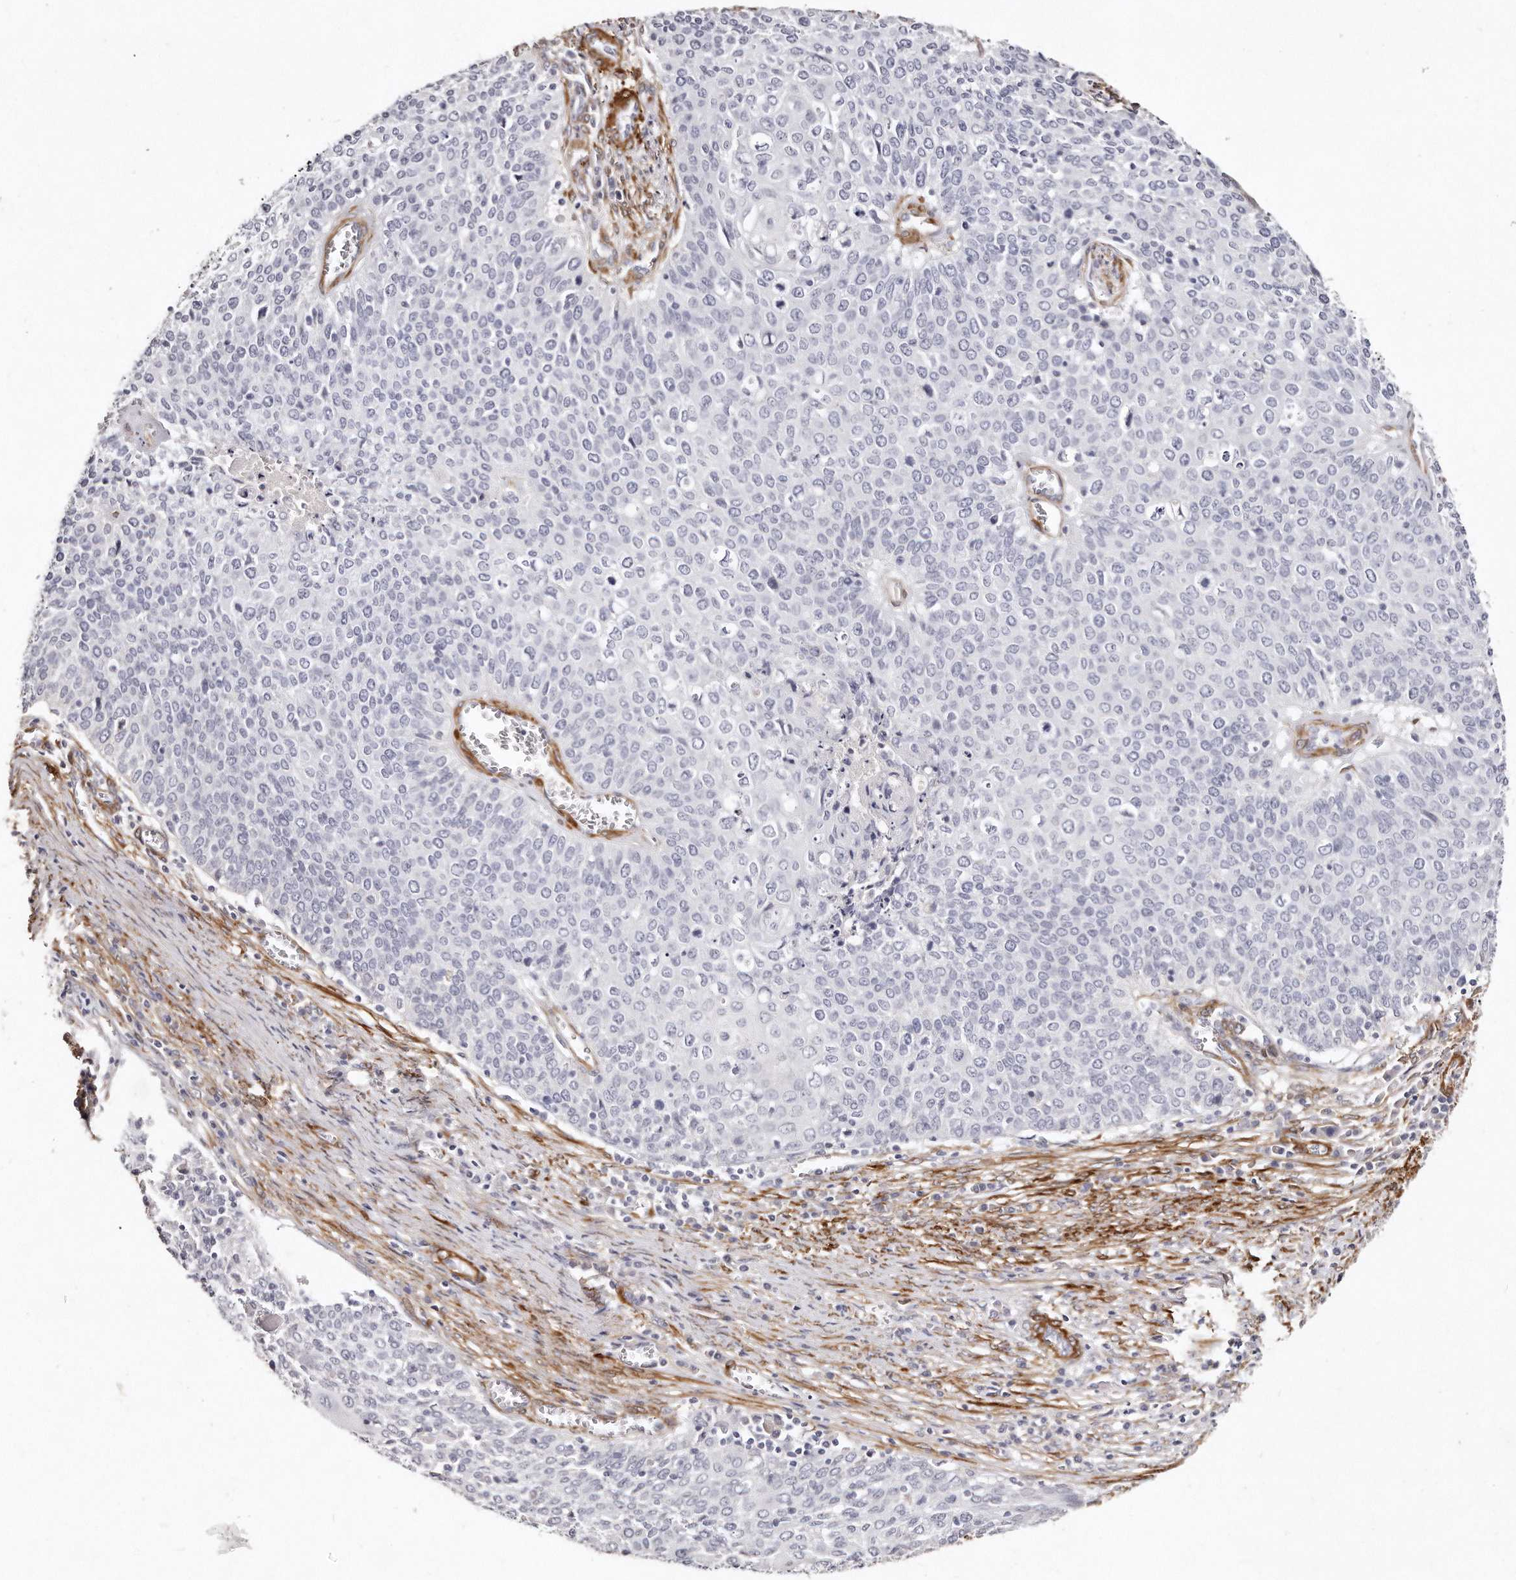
{"staining": {"intensity": "negative", "quantity": "none", "location": "none"}, "tissue": "cervical cancer", "cell_type": "Tumor cells", "image_type": "cancer", "snomed": [{"axis": "morphology", "description": "Squamous cell carcinoma, NOS"}, {"axis": "topography", "description": "Cervix"}], "caption": "Tumor cells are negative for brown protein staining in squamous cell carcinoma (cervical). Brightfield microscopy of IHC stained with DAB (3,3'-diaminobenzidine) (brown) and hematoxylin (blue), captured at high magnification.", "gene": "LMOD1", "patient": {"sex": "female", "age": 39}}